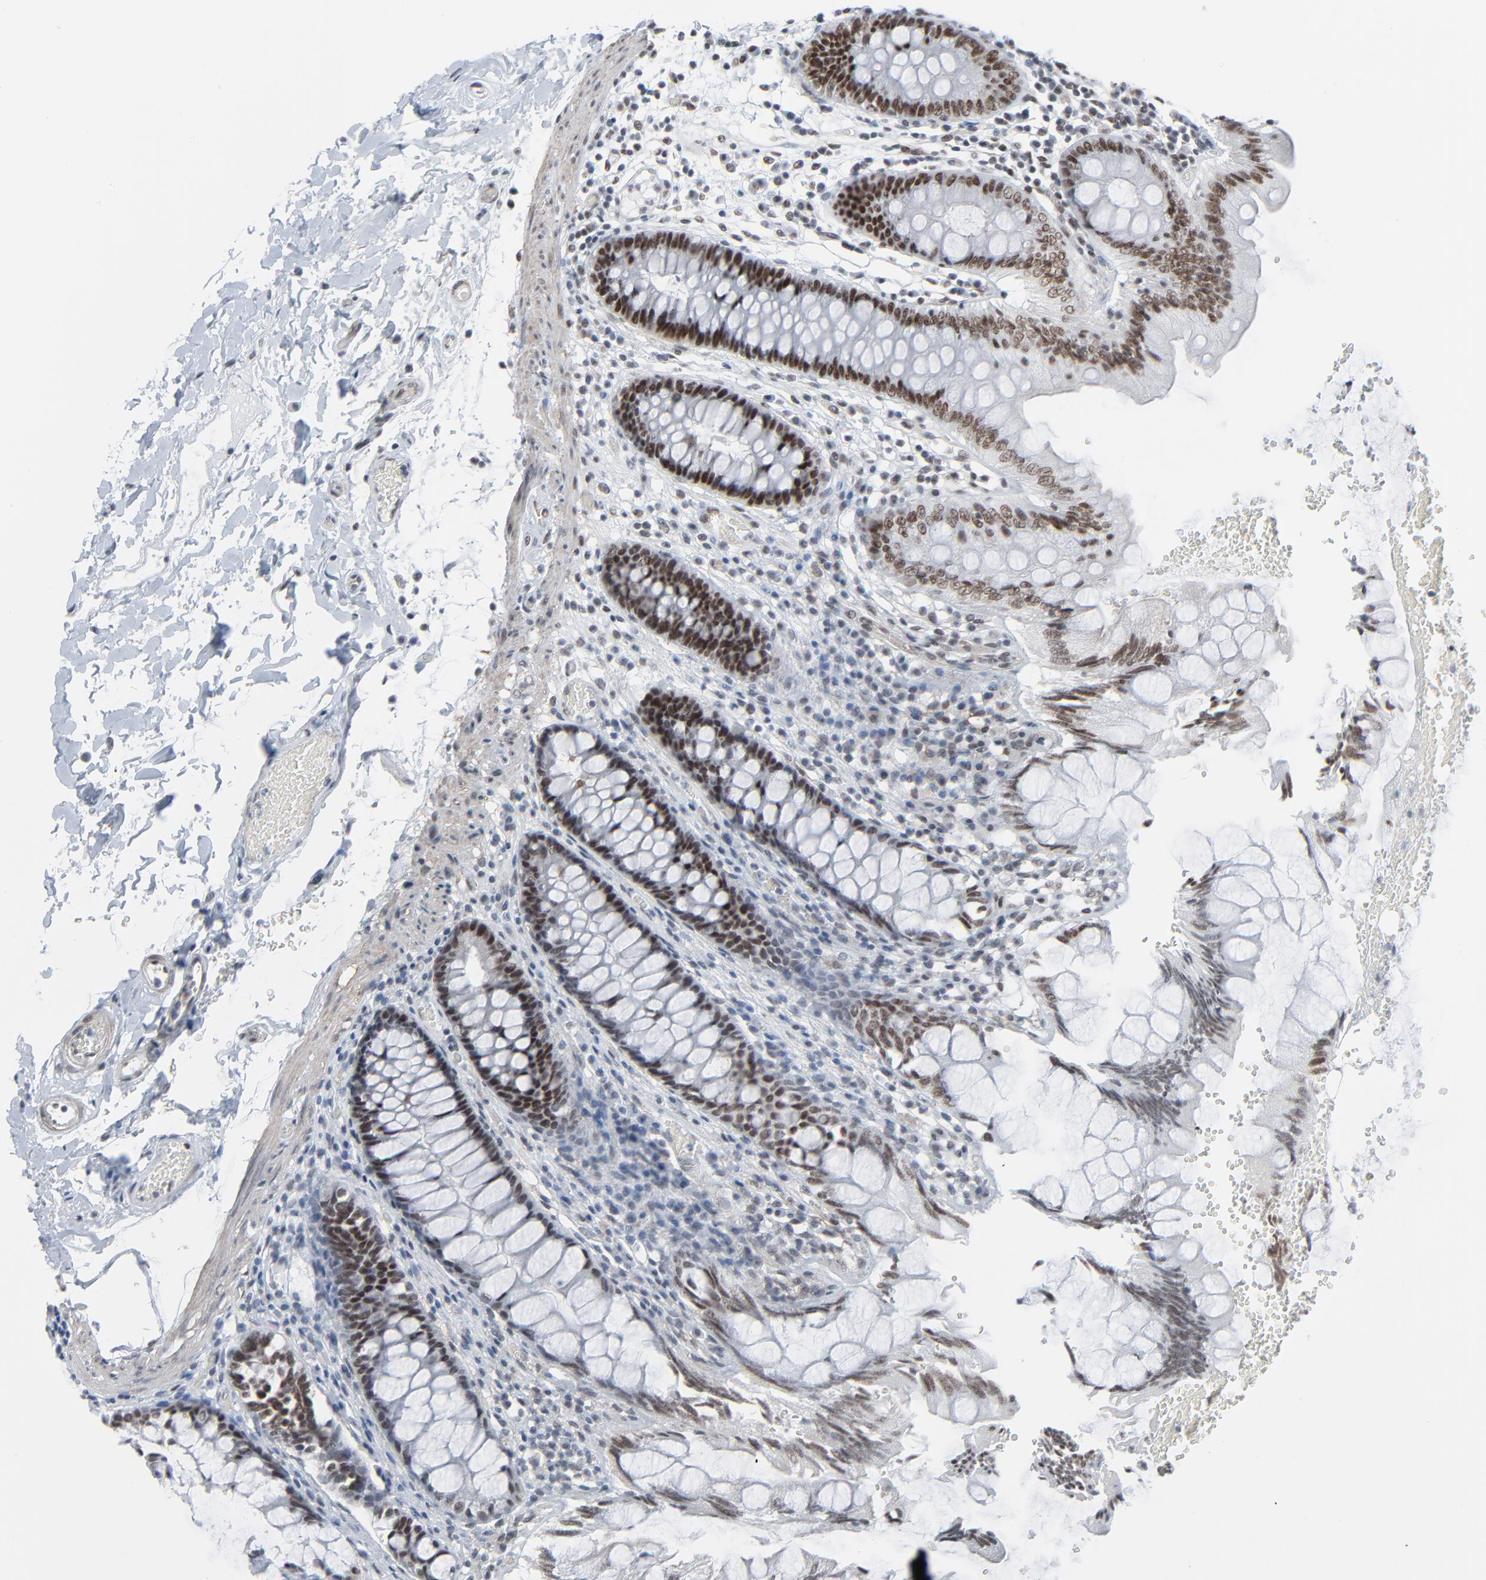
{"staining": {"intensity": "weak", "quantity": ">75%", "location": "nuclear"}, "tissue": "colon", "cell_type": "Endothelial cells", "image_type": "normal", "snomed": [{"axis": "morphology", "description": "Normal tissue, NOS"}, {"axis": "topography", "description": "Smooth muscle"}, {"axis": "topography", "description": "Colon"}], "caption": "A micrograph of colon stained for a protein displays weak nuclear brown staining in endothelial cells. The staining was performed using DAB, with brown indicating positive protein expression. Nuclei are stained blue with hematoxylin.", "gene": "FBXO28", "patient": {"sex": "male", "age": 67}}